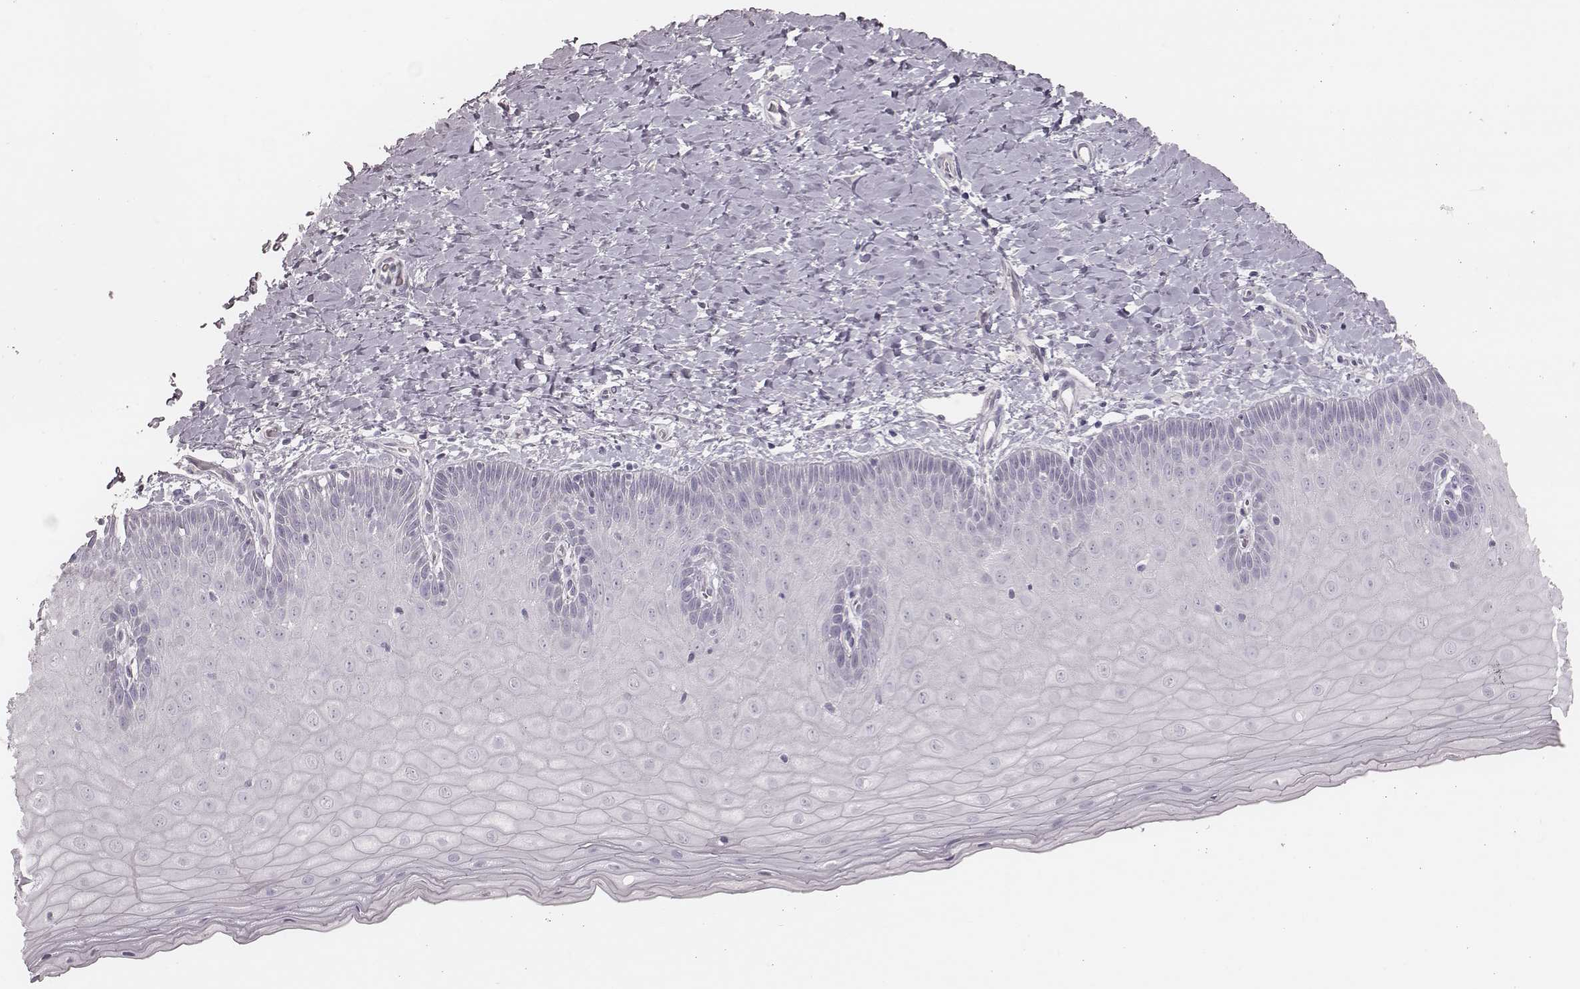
{"staining": {"intensity": "negative", "quantity": "none", "location": "none"}, "tissue": "cervix", "cell_type": "Glandular cells", "image_type": "normal", "snomed": [{"axis": "morphology", "description": "Normal tissue, NOS"}, {"axis": "topography", "description": "Cervix"}], "caption": "The micrograph demonstrates no significant staining in glandular cells of cervix.", "gene": "ZP4", "patient": {"sex": "female", "age": 37}}